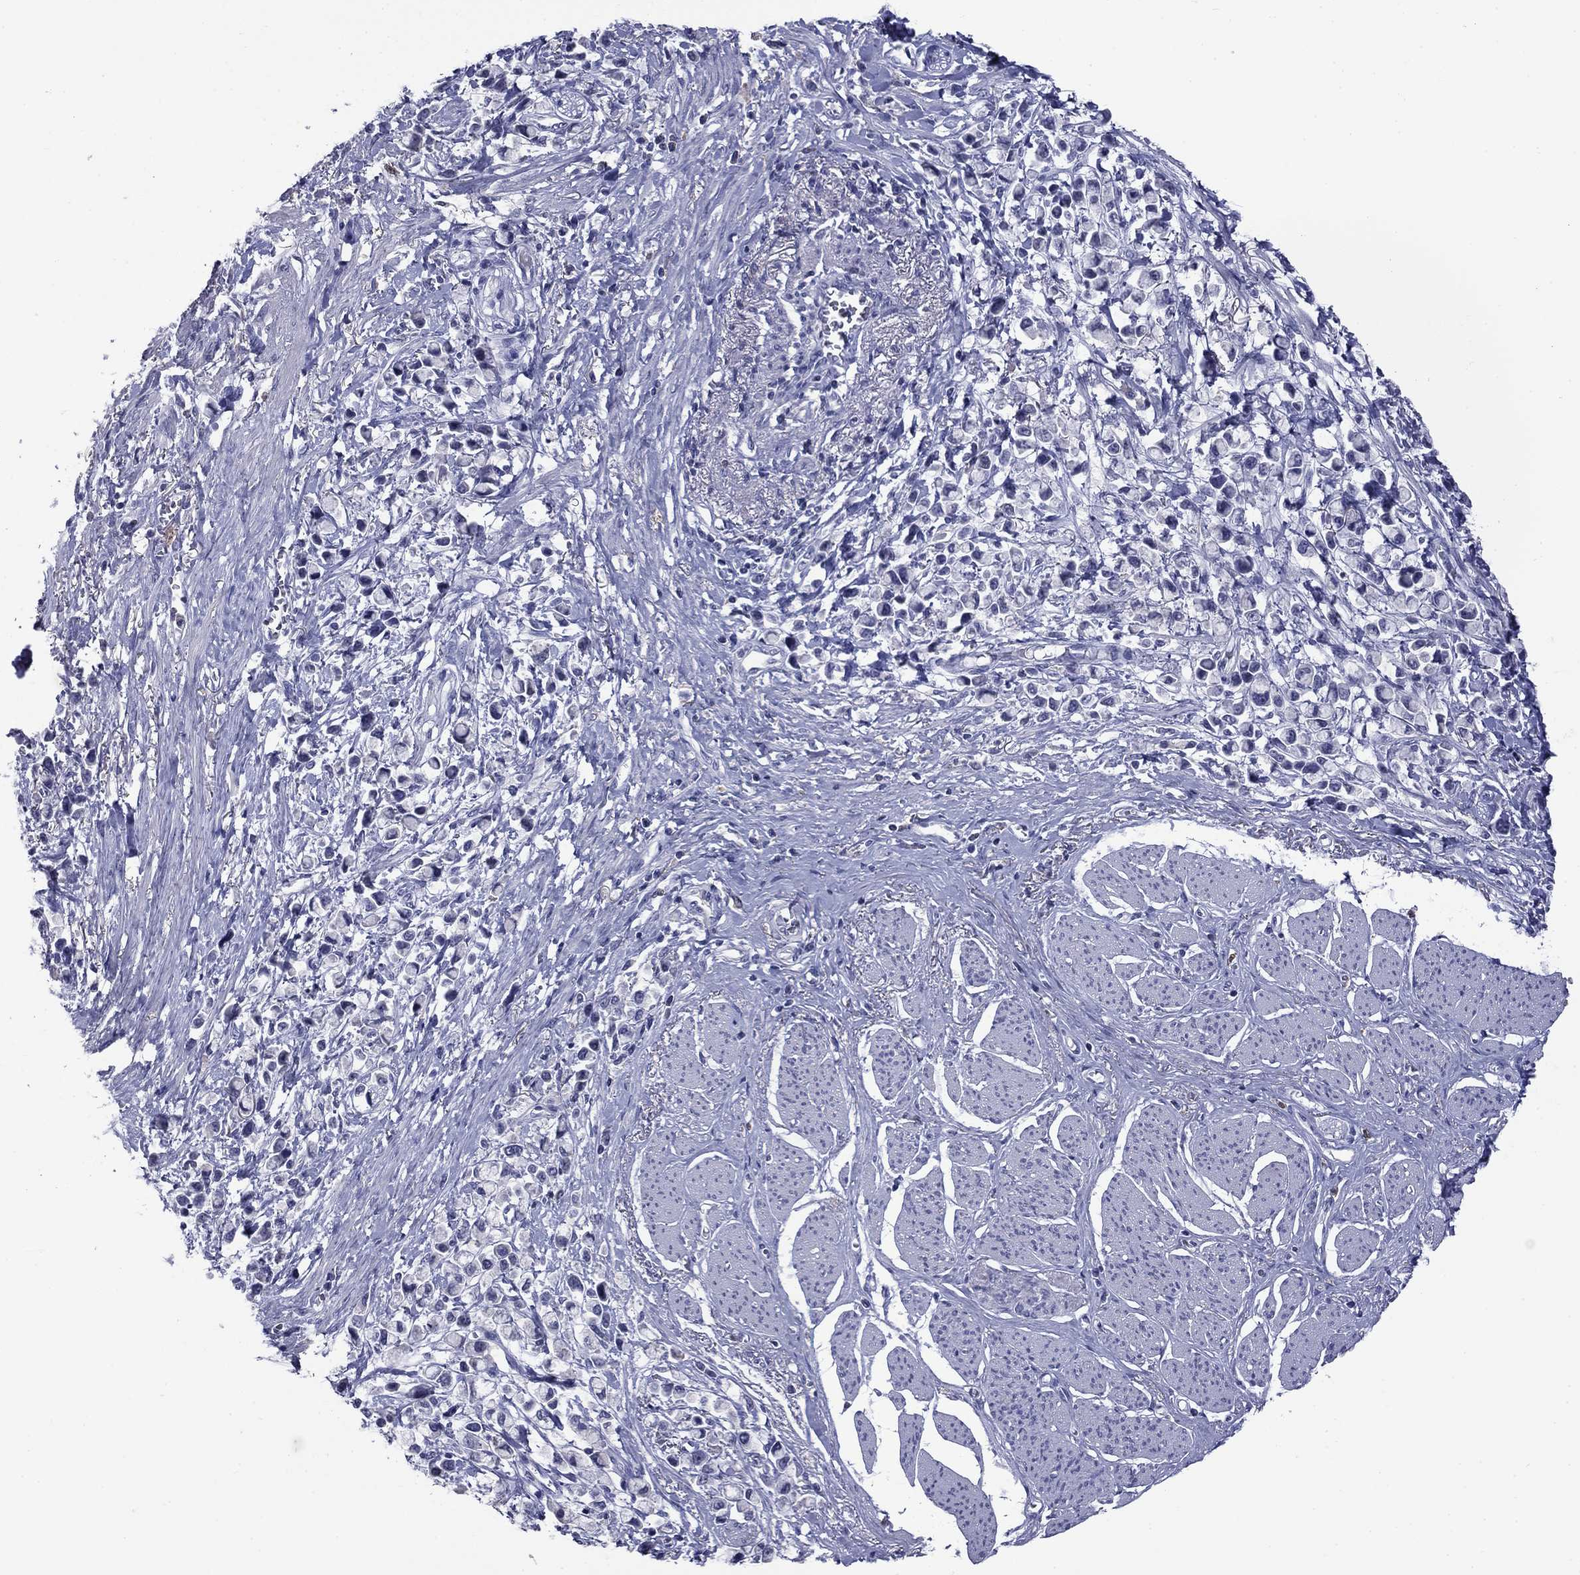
{"staining": {"intensity": "negative", "quantity": "none", "location": "none"}, "tissue": "stomach cancer", "cell_type": "Tumor cells", "image_type": "cancer", "snomed": [{"axis": "morphology", "description": "Adenocarcinoma, NOS"}, {"axis": "topography", "description": "Stomach"}], "caption": "High power microscopy histopathology image of an immunohistochemistry (IHC) image of stomach cancer, revealing no significant positivity in tumor cells. Brightfield microscopy of immunohistochemistry (IHC) stained with DAB (3,3'-diaminobenzidine) (brown) and hematoxylin (blue), captured at high magnification.", "gene": "CFAP119", "patient": {"sex": "female", "age": 81}}